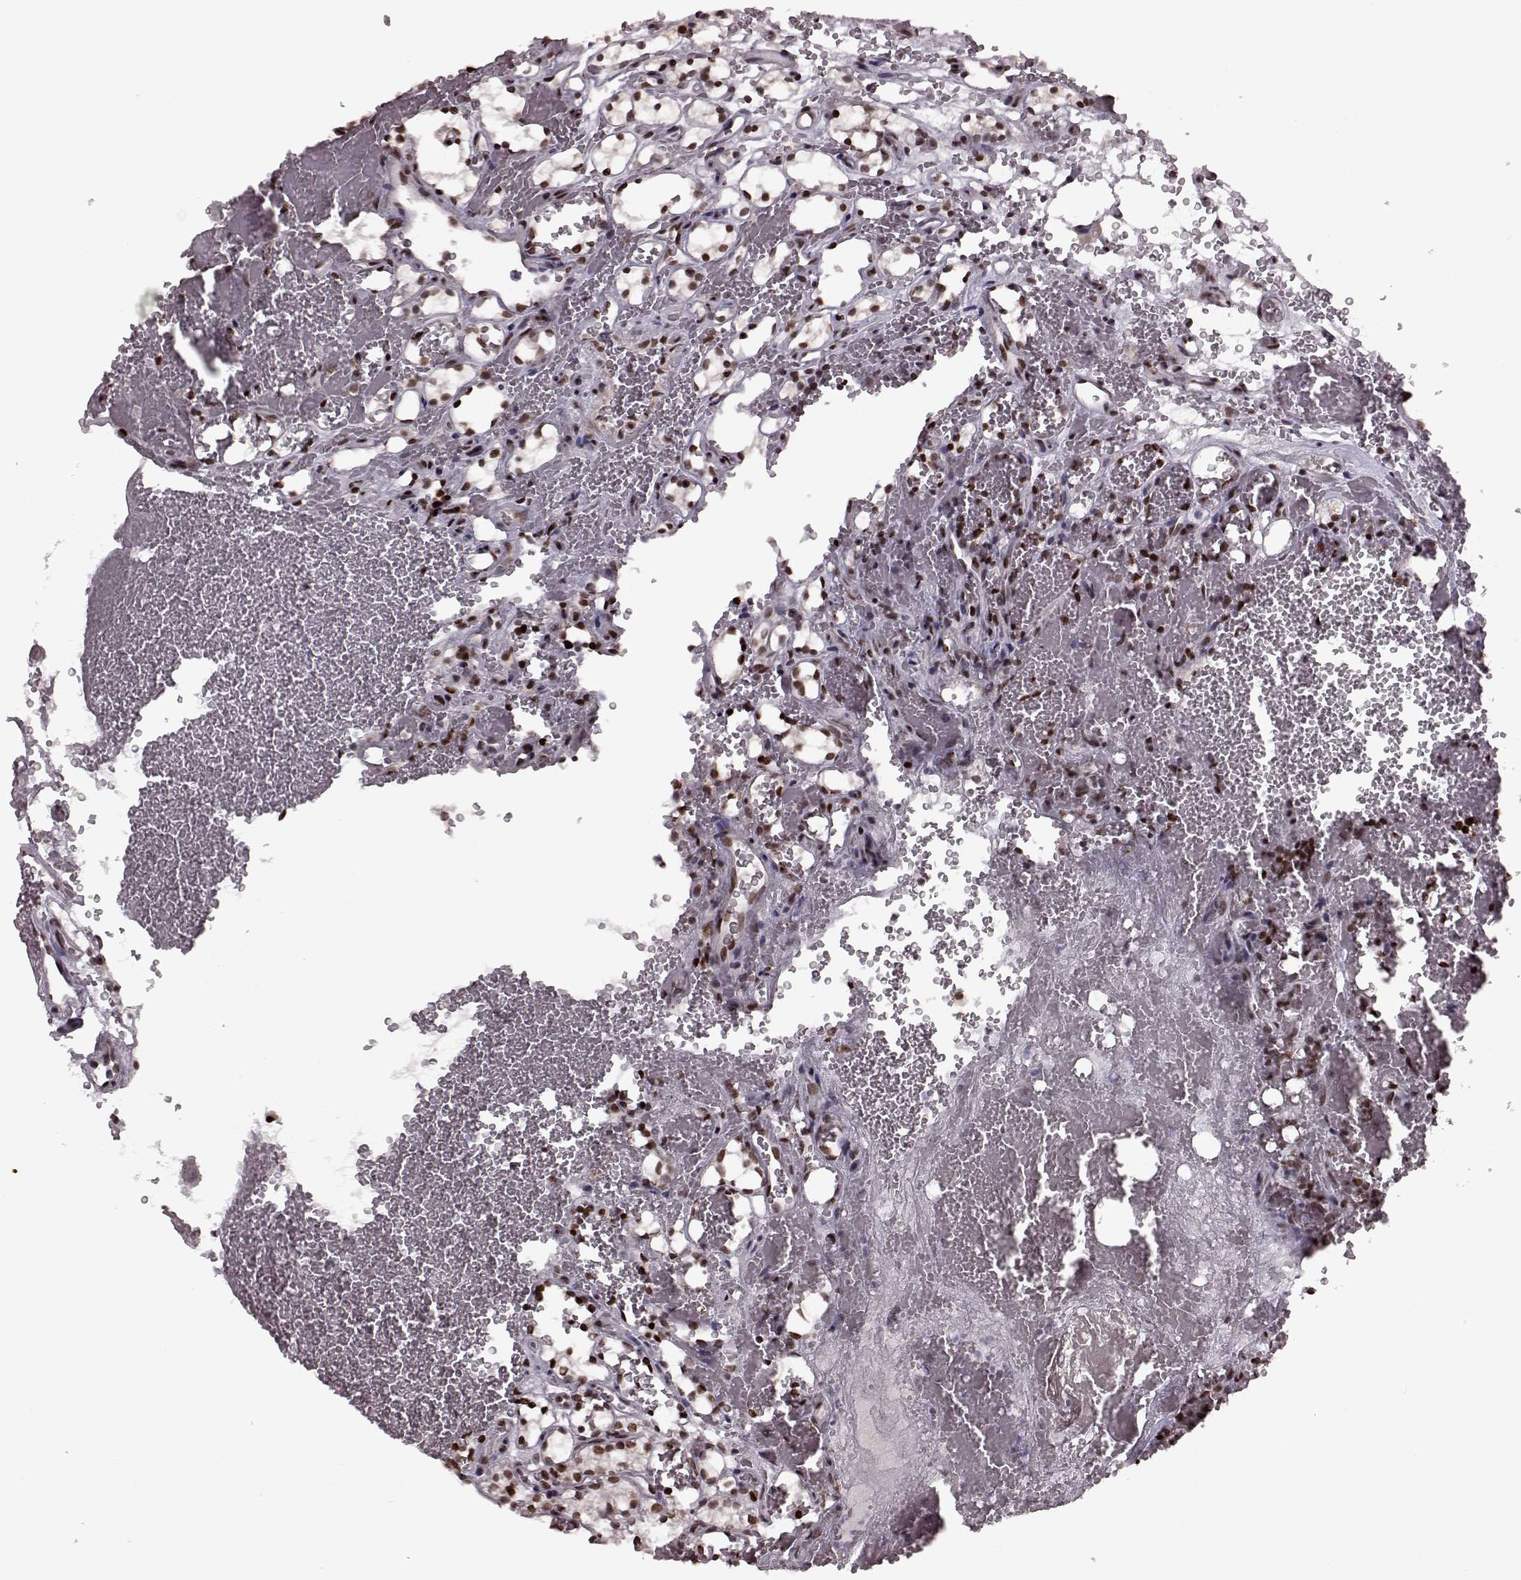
{"staining": {"intensity": "strong", "quantity": ">75%", "location": "nuclear"}, "tissue": "renal cancer", "cell_type": "Tumor cells", "image_type": "cancer", "snomed": [{"axis": "morphology", "description": "Adenocarcinoma, NOS"}, {"axis": "topography", "description": "Kidney"}], "caption": "IHC (DAB) staining of renal cancer demonstrates strong nuclear protein expression in about >75% of tumor cells.", "gene": "NR2C1", "patient": {"sex": "female", "age": 69}}